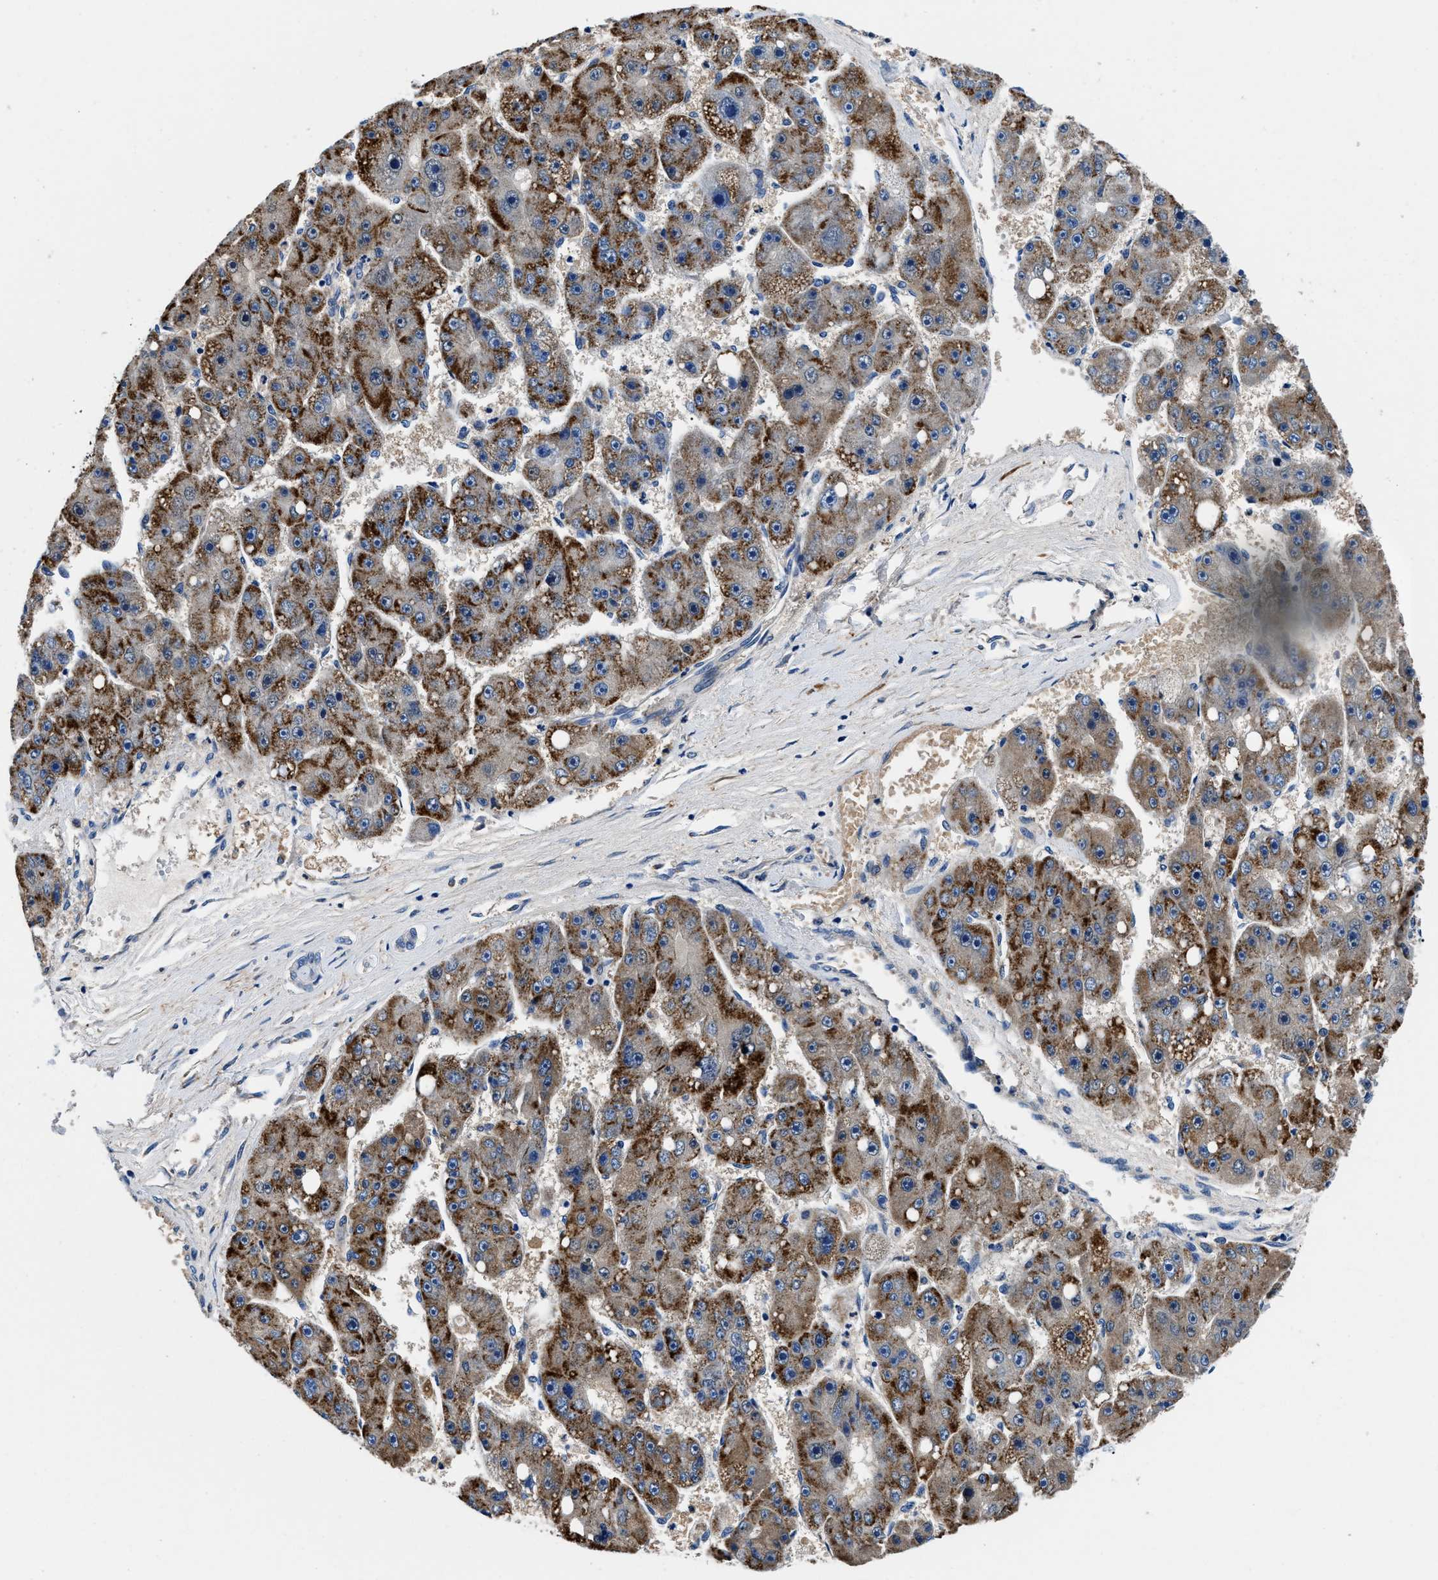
{"staining": {"intensity": "strong", "quantity": "25%-75%", "location": "cytoplasmic/membranous"}, "tissue": "liver cancer", "cell_type": "Tumor cells", "image_type": "cancer", "snomed": [{"axis": "morphology", "description": "Carcinoma, Hepatocellular, NOS"}, {"axis": "topography", "description": "Liver"}], "caption": "The micrograph exhibits immunohistochemical staining of liver cancer. There is strong cytoplasmic/membranous expression is identified in about 25%-75% of tumor cells.", "gene": "NEU1", "patient": {"sex": "female", "age": 61}}